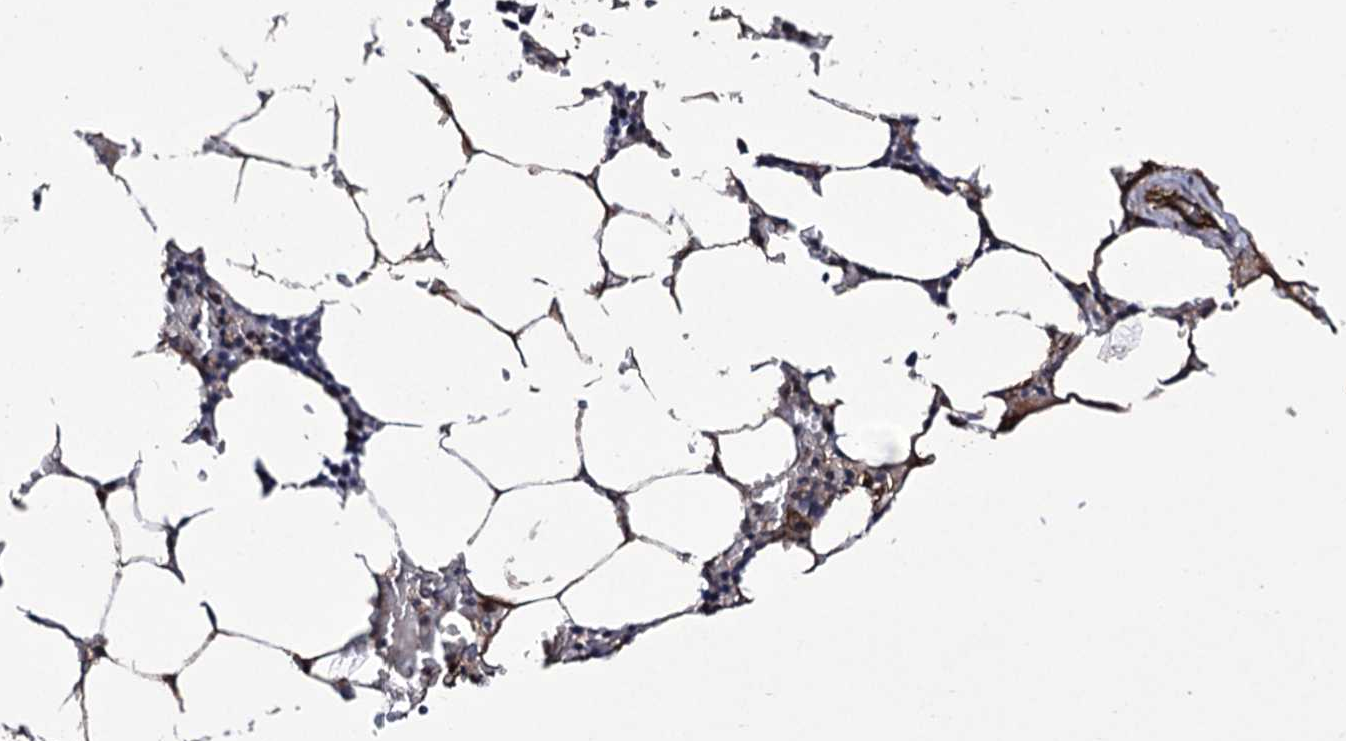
{"staining": {"intensity": "negative", "quantity": "none", "location": "none"}, "tissue": "bone marrow", "cell_type": "Hematopoietic cells", "image_type": "normal", "snomed": [{"axis": "morphology", "description": "Normal tissue, NOS"}, {"axis": "topography", "description": "Bone marrow"}], "caption": "Hematopoietic cells show no significant expression in normal bone marrow. (IHC, brightfield microscopy, high magnification).", "gene": "ZC3H12C", "patient": {"sex": "male", "age": 70}}